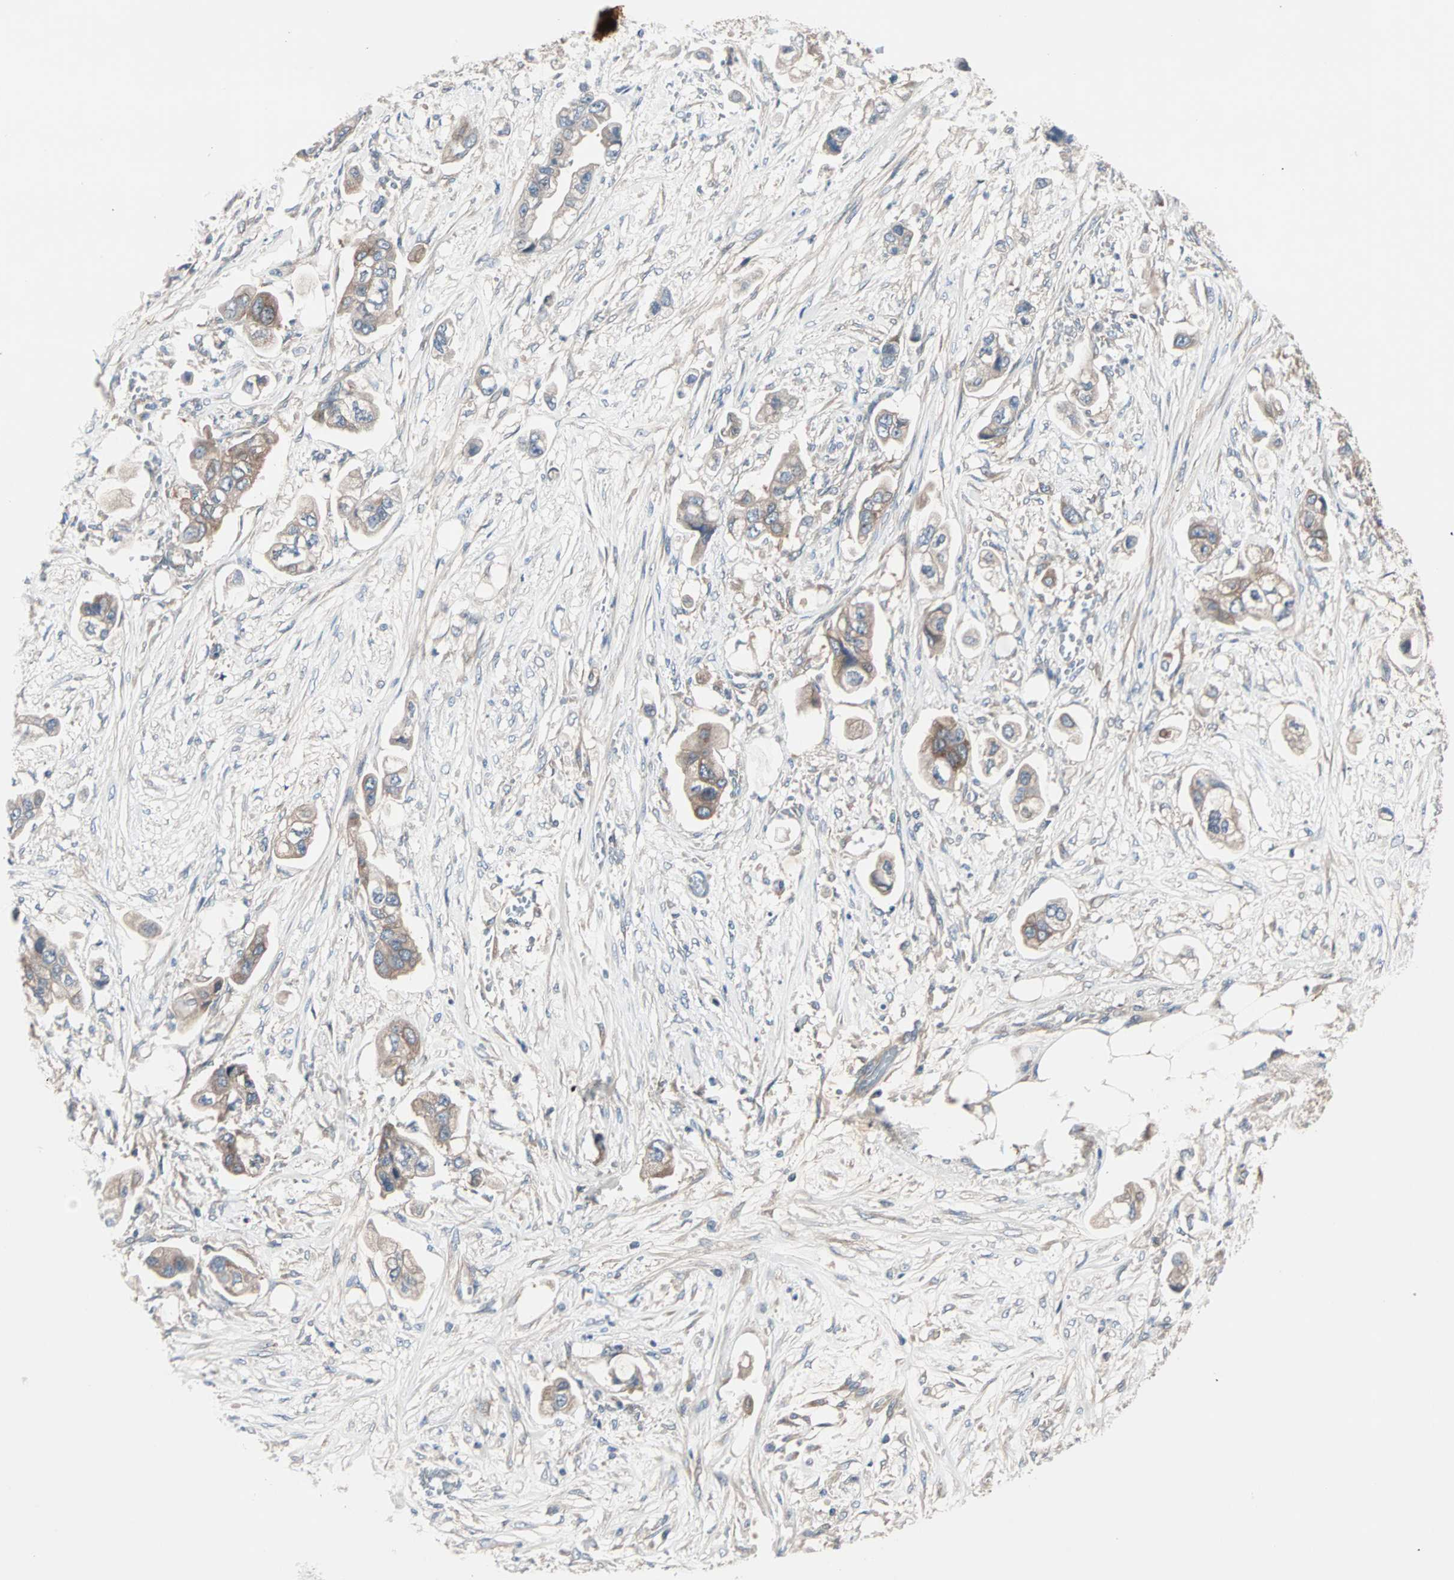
{"staining": {"intensity": "moderate", "quantity": ">75%", "location": "cytoplasmic/membranous"}, "tissue": "stomach cancer", "cell_type": "Tumor cells", "image_type": "cancer", "snomed": [{"axis": "morphology", "description": "Adenocarcinoma, NOS"}, {"axis": "topography", "description": "Stomach"}], "caption": "The image displays immunohistochemical staining of stomach cancer. There is moderate cytoplasmic/membranous positivity is identified in about >75% of tumor cells.", "gene": "CAD", "patient": {"sex": "male", "age": 62}}